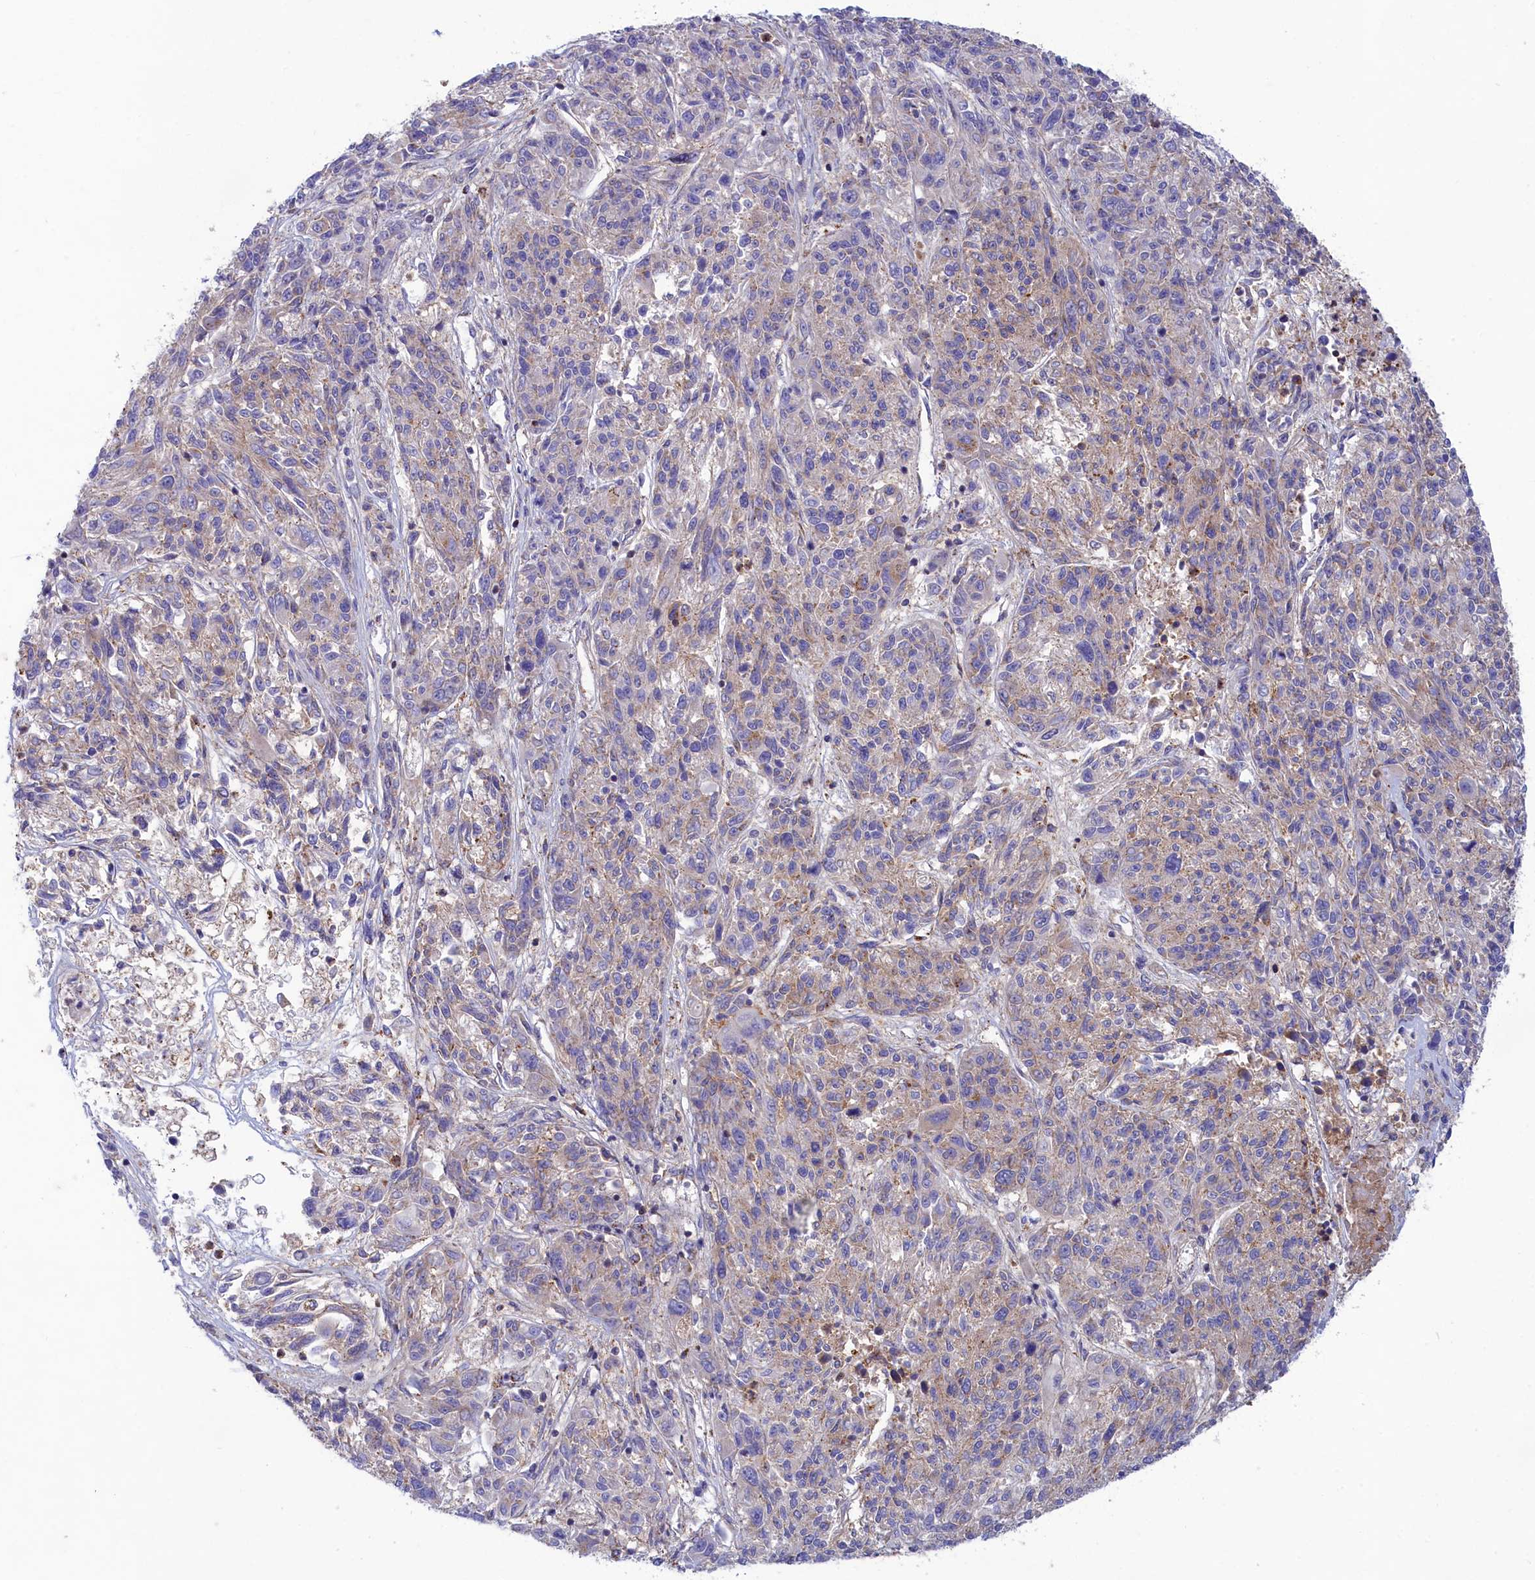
{"staining": {"intensity": "negative", "quantity": "none", "location": "none"}, "tissue": "melanoma", "cell_type": "Tumor cells", "image_type": "cancer", "snomed": [{"axis": "morphology", "description": "Malignant melanoma, NOS"}, {"axis": "topography", "description": "Skin"}], "caption": "This histopathology image is of melanoma stained with IHC to label a protein in brown with the nuclei are counter-stained blue. There is no positivity in tumor cells. (DAB immunohistochemistry (IHC) visualized using brightfield microscopy, high magnification).", "gene": "SCAMP4", "patient": {"sex": "male", "age": 53}}